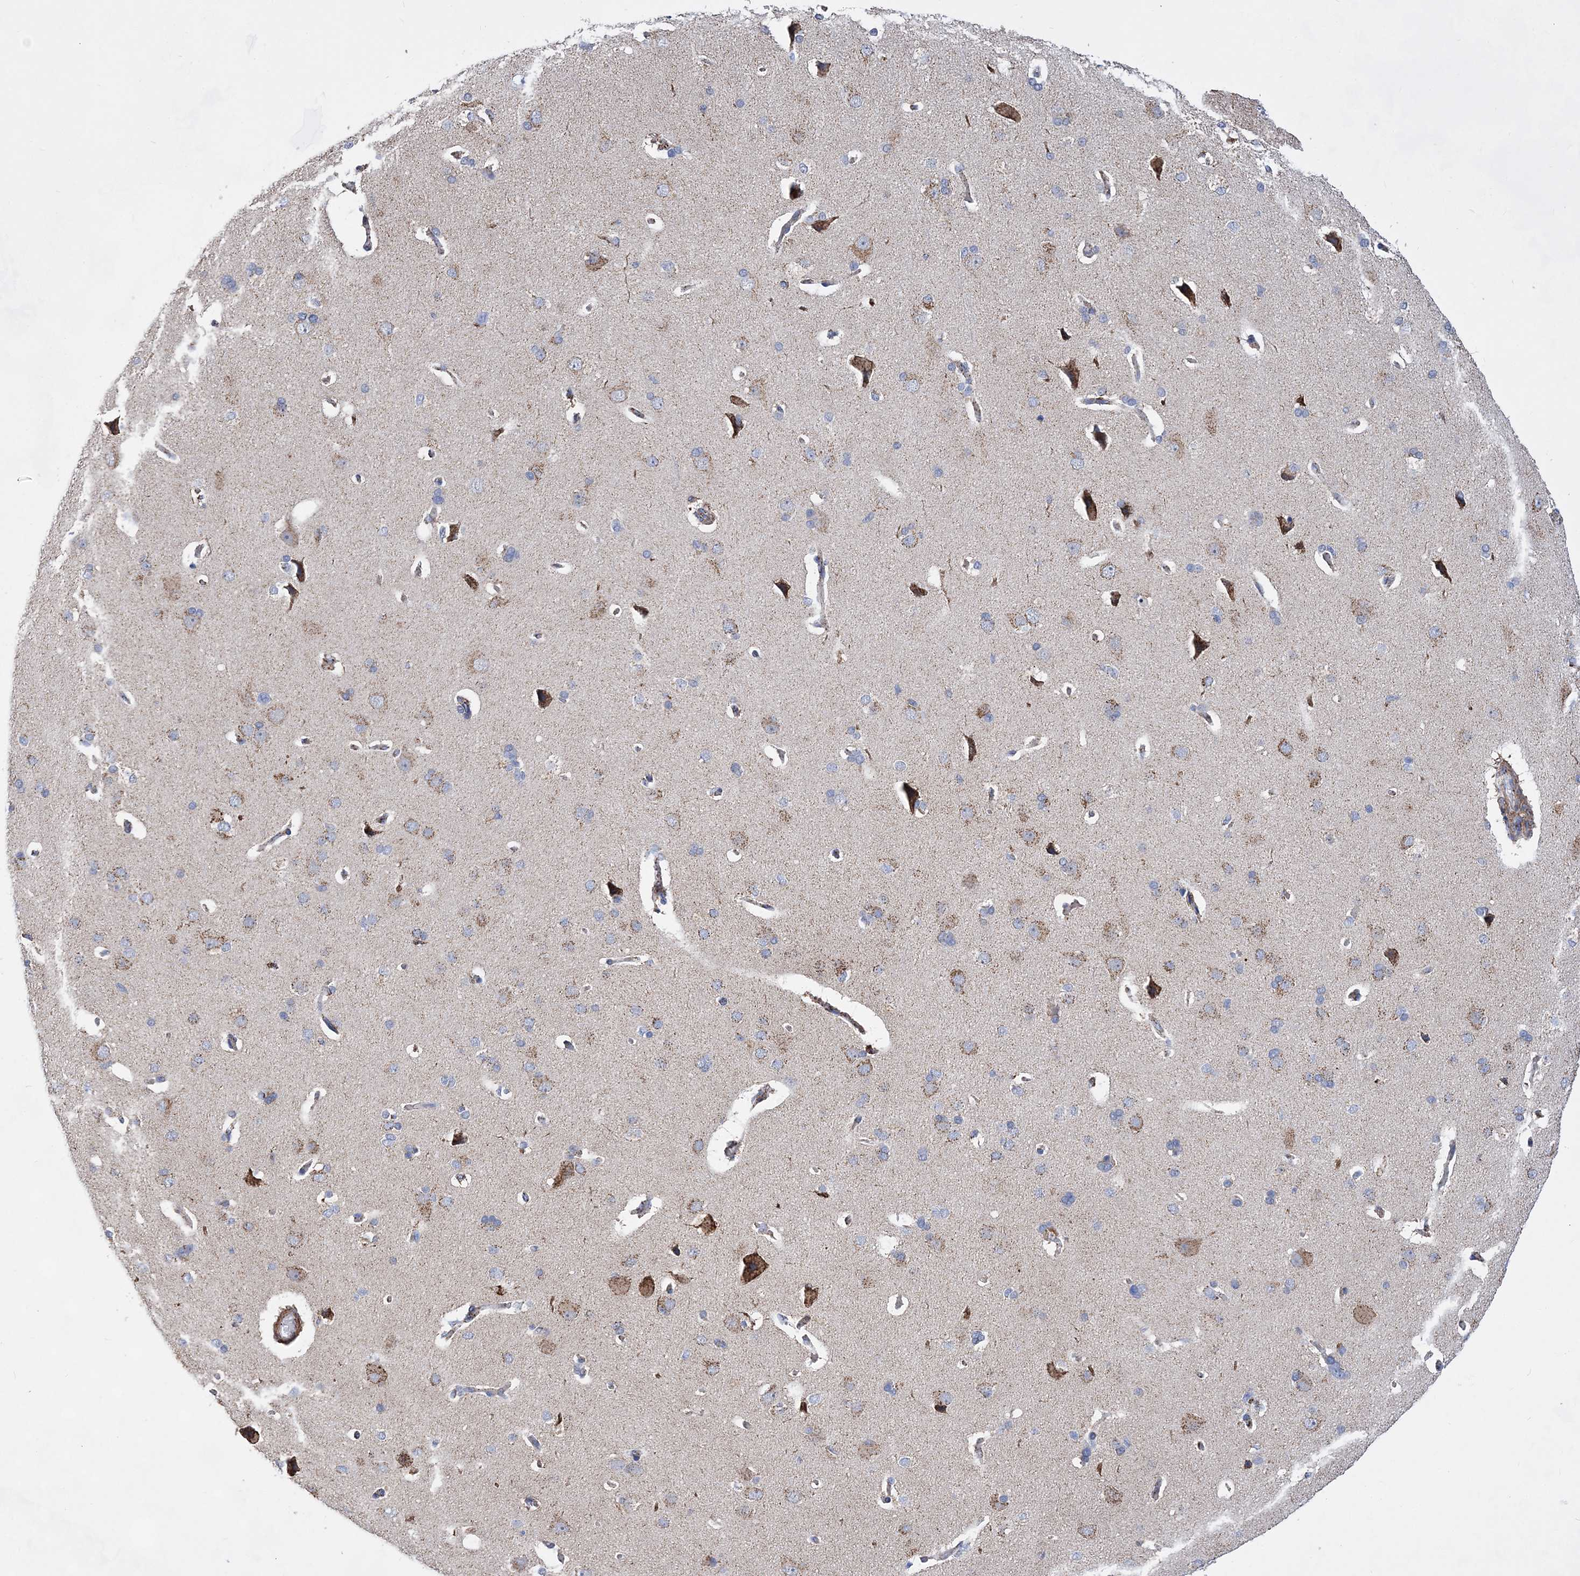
{"staining": {"intensity": "moderate", "quantity": "25%-75%", "location": "cytoplasmic/membranous"}, "tissue": "cerebral cortex", "cell_type": "Endothelial cells", "image_type": "normal", "snomed": [{"axis": "morphology", "description": "Normal tissue, NOS"}, {"axis": "topography", "description": "Cerebral cortex"}], "caption": "A medium amount of moderate cytoplasmic/membranous positivity is identified in approximately 25%-75% of endothelial cells in normal cerebral cortex. (DAB = brown stain, brightfield microscopy at high magnification).", "gene": "ACOT9", "patient": {"sex": "male", "age": 62}}